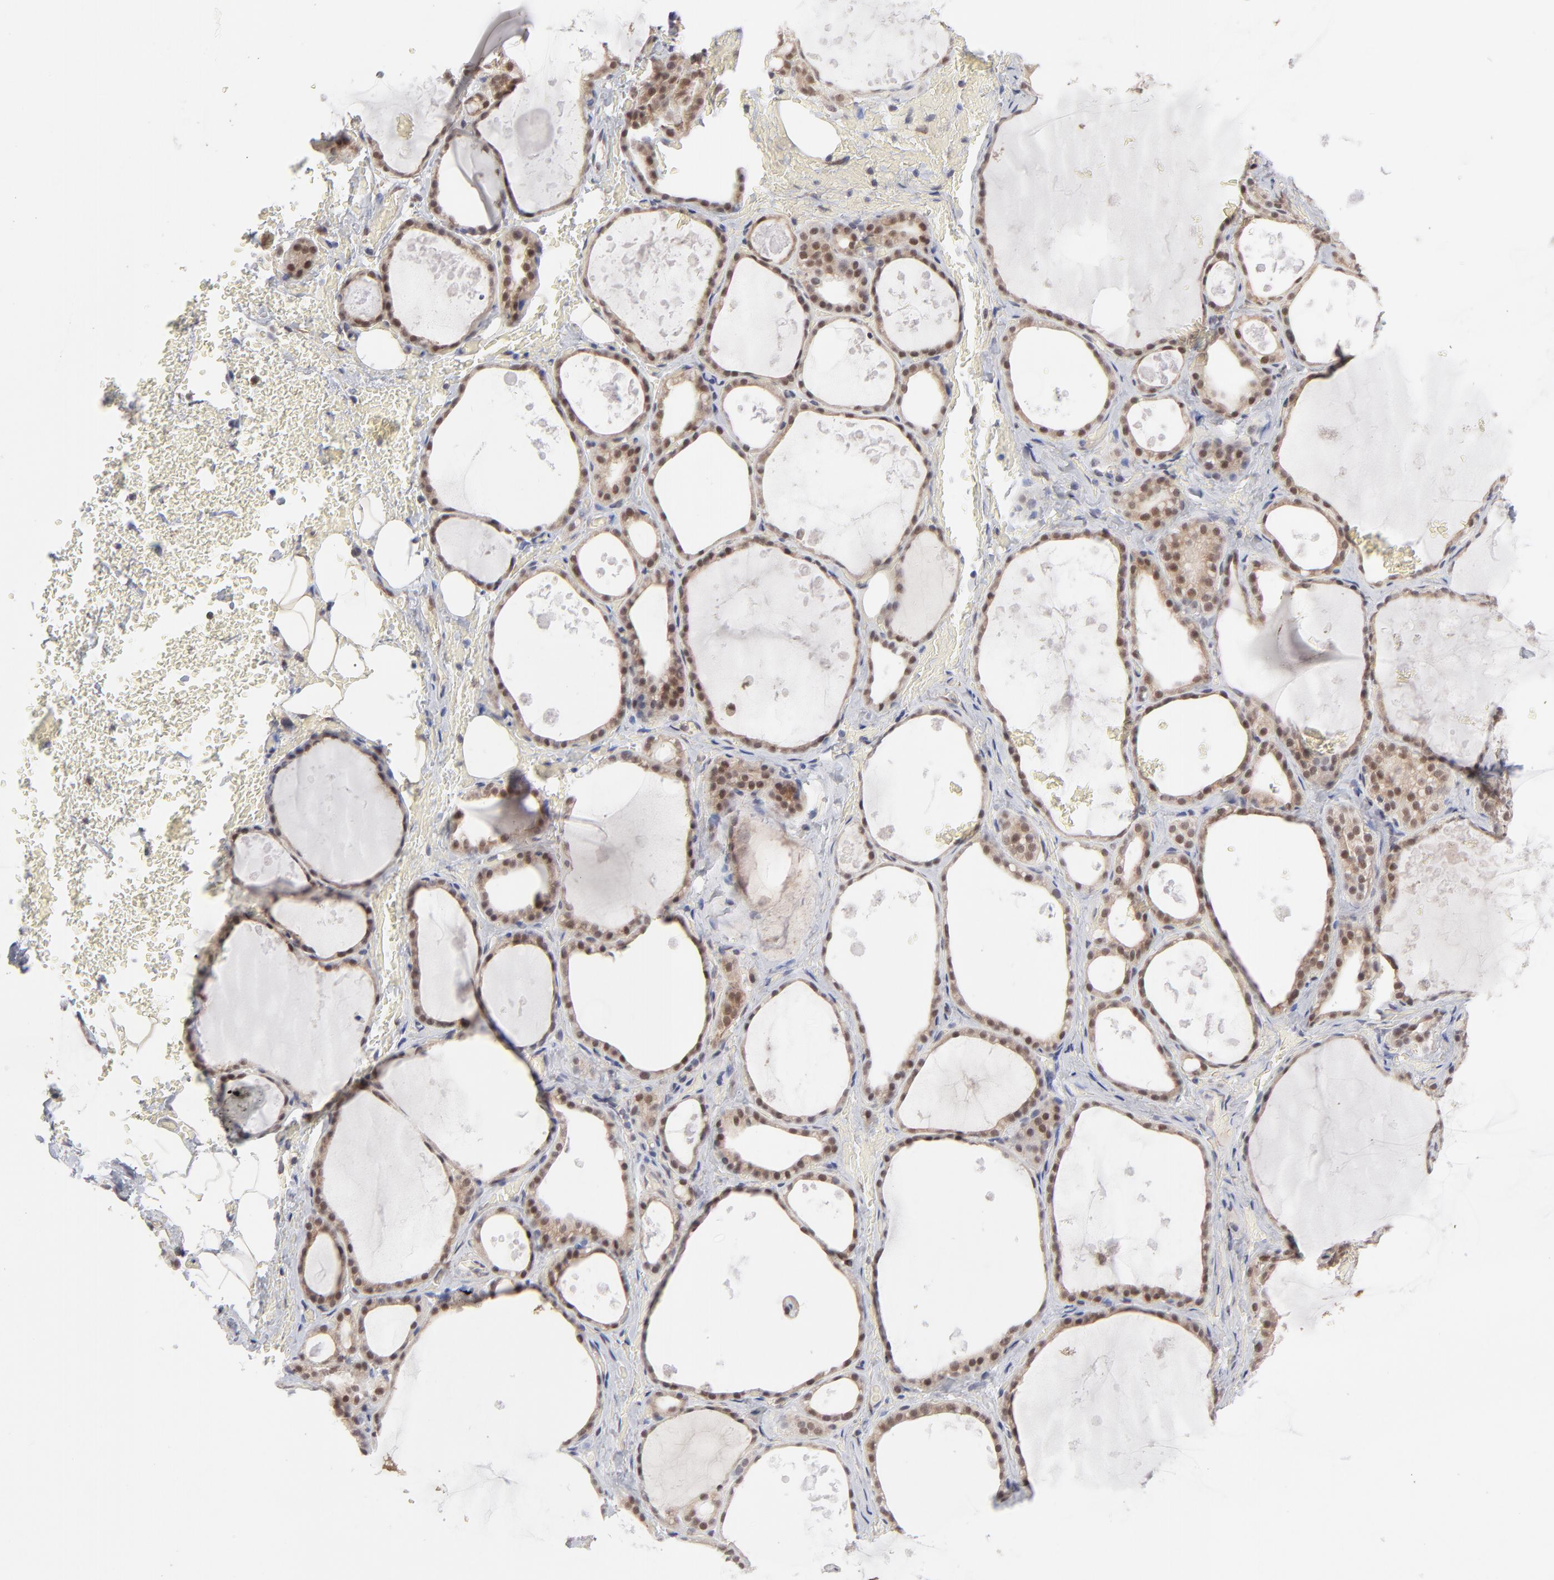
{"staining": {"intensity": "moderate", "quantity": ">75%", "location": "nuclear"}, "tissue": "thyroid gland", "cell_type": "Glandular cells", "image_type": "normal", "snomed": [{"axis": "morphology", "description": "Normal tissue, NOS"}, {"axis": "topography", "description": "Thyroid gland"}], "caption": "Moderate nuclear positivity is seen in approximately >75% of glandular cells in unremarkable thyroid gland. The protein is stained brown, and the nuclei are stained in blue (DAB IHC with brightfield microscopy, high magnification).", "gene": "NBN", "patient": {"sex": "male", "age": 61}}